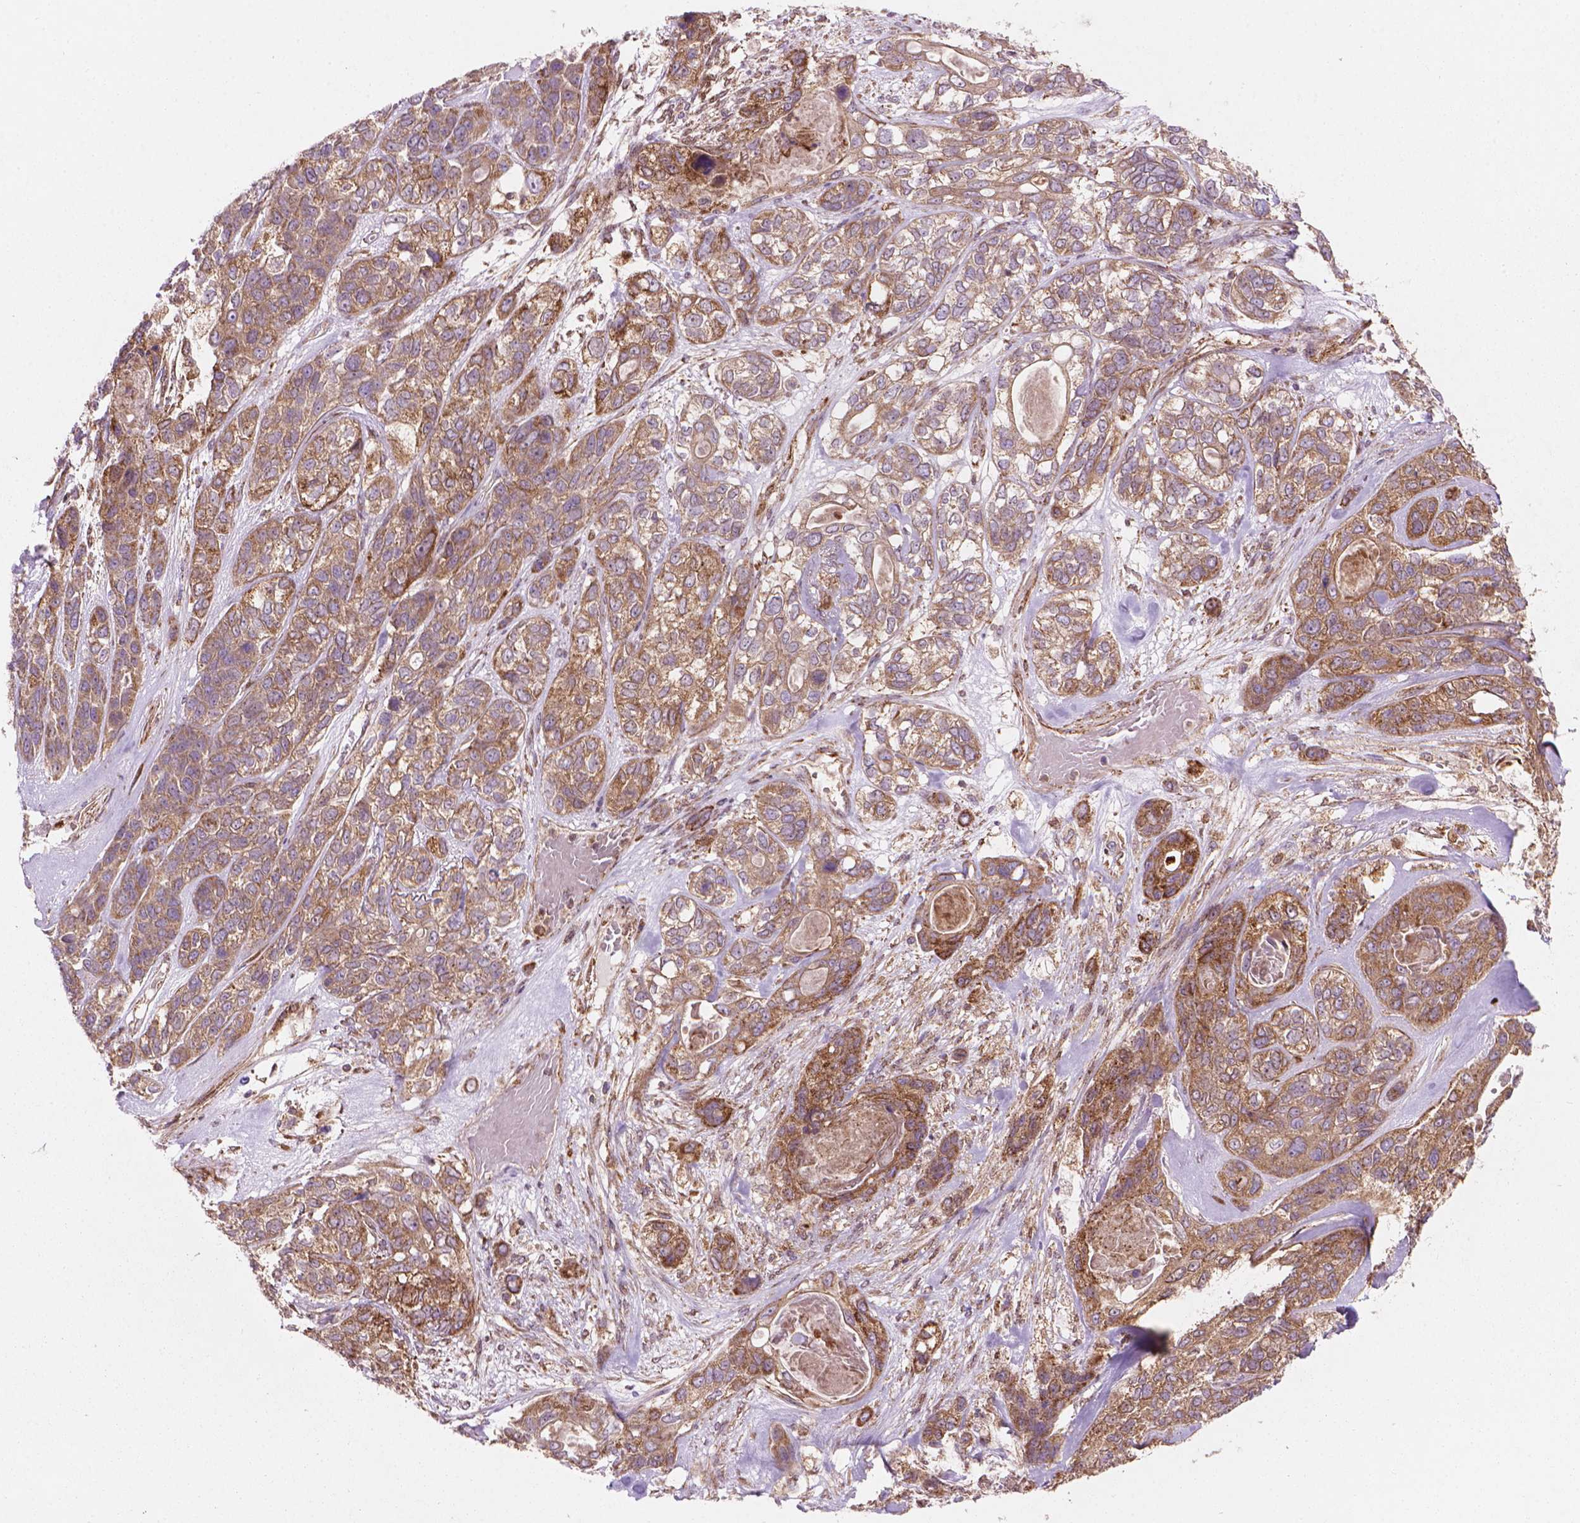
{"staining": {"intensity": "weak", "quantity": ">75%", "location": "cytoplasmic/membranous"}, "tissue": "lung cancer", "cell_type": "Tumor cells", "image_type": "cancer", "snomed": [{"axis": "morphology", "description": "Squamous cell carcinoma, NOS"}, {"axis": "topography", "description": "Lung"}], "caption": "Tumor cells display low levels of weak cytoplasmic/membranous staining in about >75% of cells in human lung cancer (squamous cell carcinoma).", "gene": "VARS2", "patient": {"sex": "female", "age": 70}}